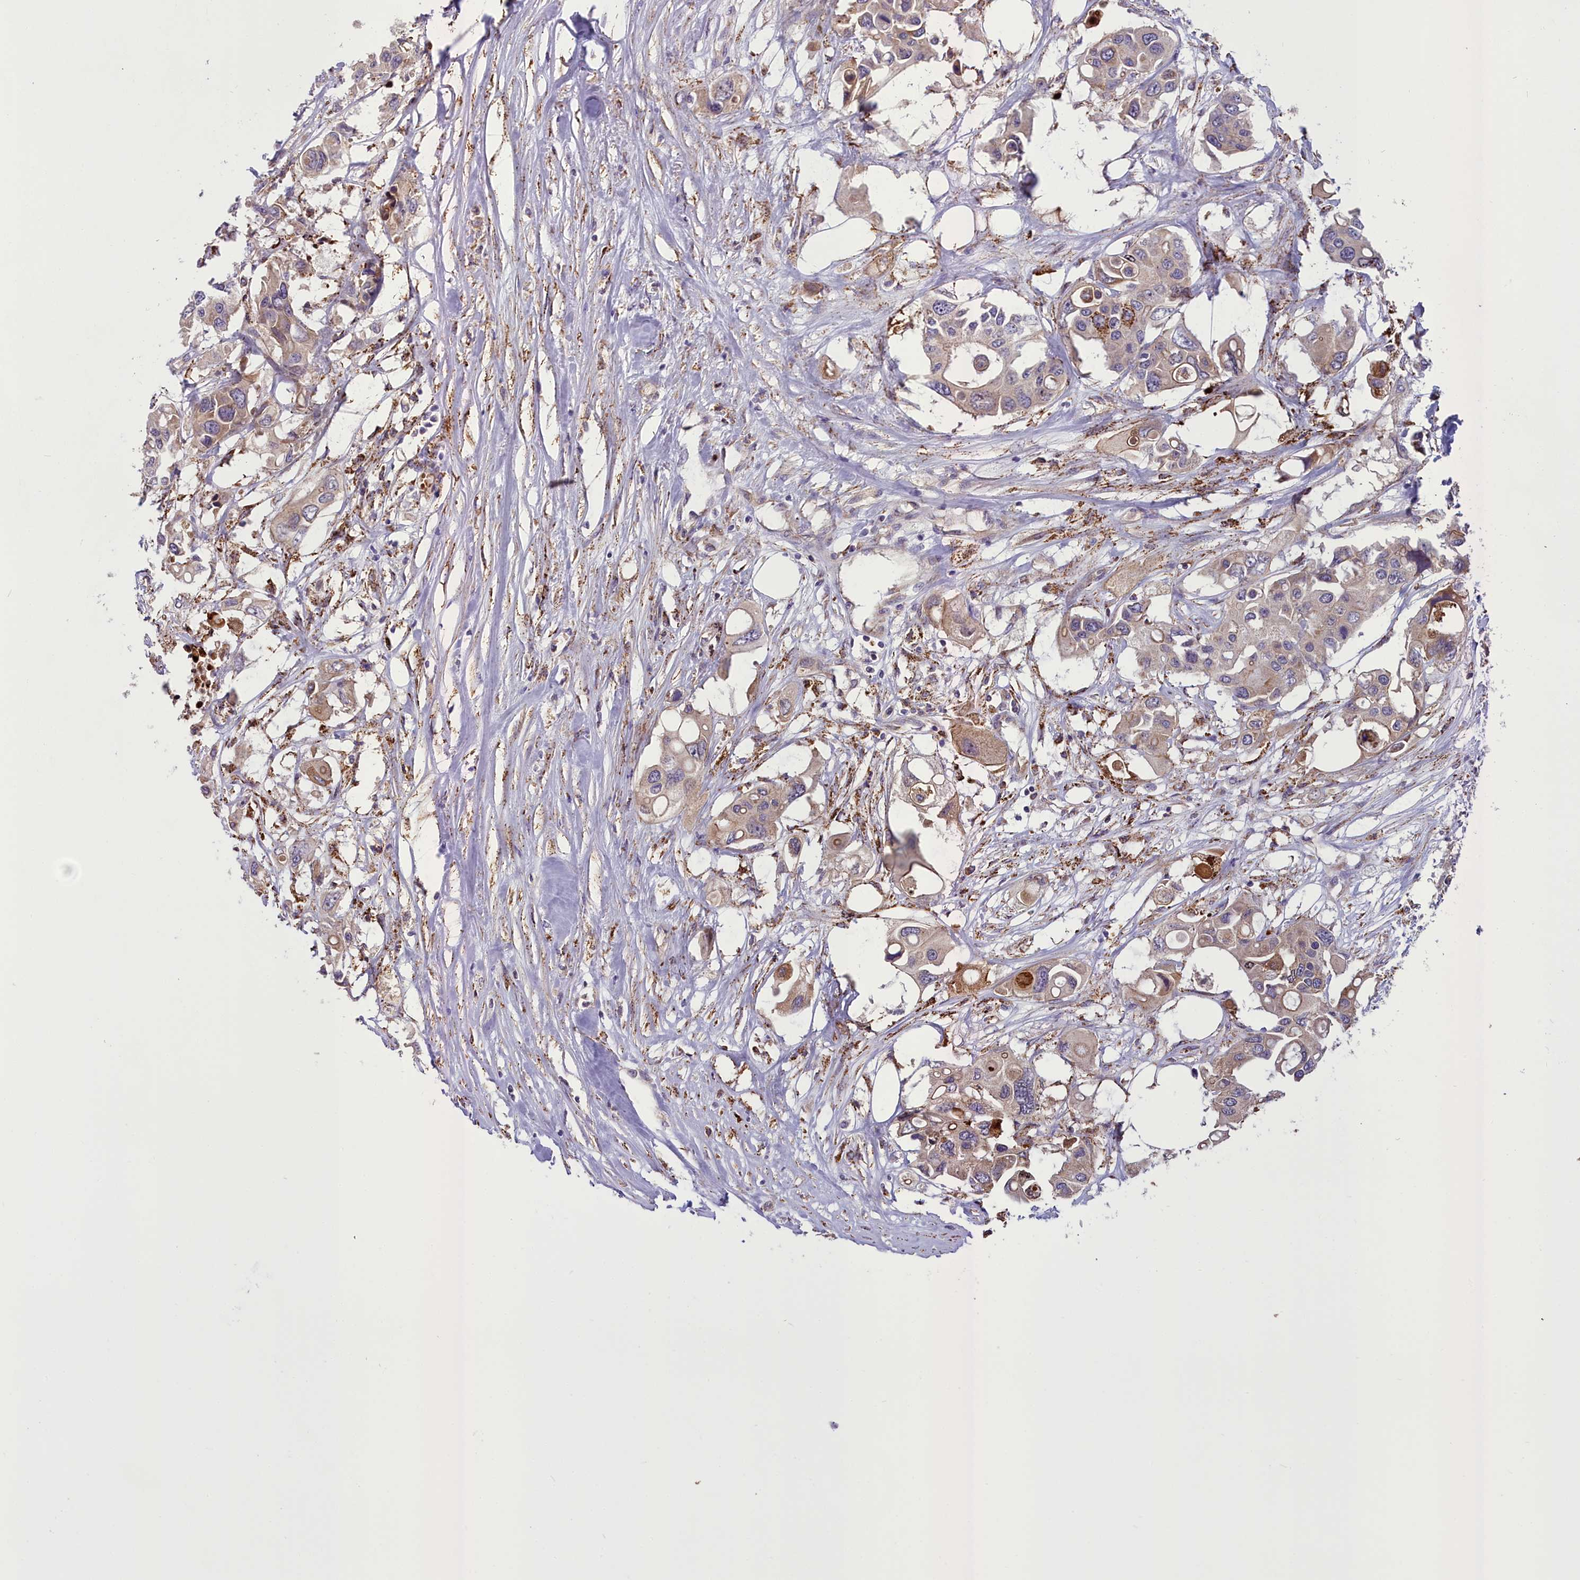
{"staining": {"intensity": "weak", "quantity": ">75%", "location": "cytoplasmic/membranous"}, "tissue": "colorectal cancer", "cell_type": "Tumor cells", "image_type": "cancer", "snomed": [{"axis": "morphology", "description": "Adenocarcinoma, NOS"}, {"axis": "topography", "description": "Colon"}], "caption": "Colorectal cancer stained with a protein marker reveals weak staining in tumor cells.", "gene": "TBC1D24", "patient": {"sex": "male", "age": 77}}